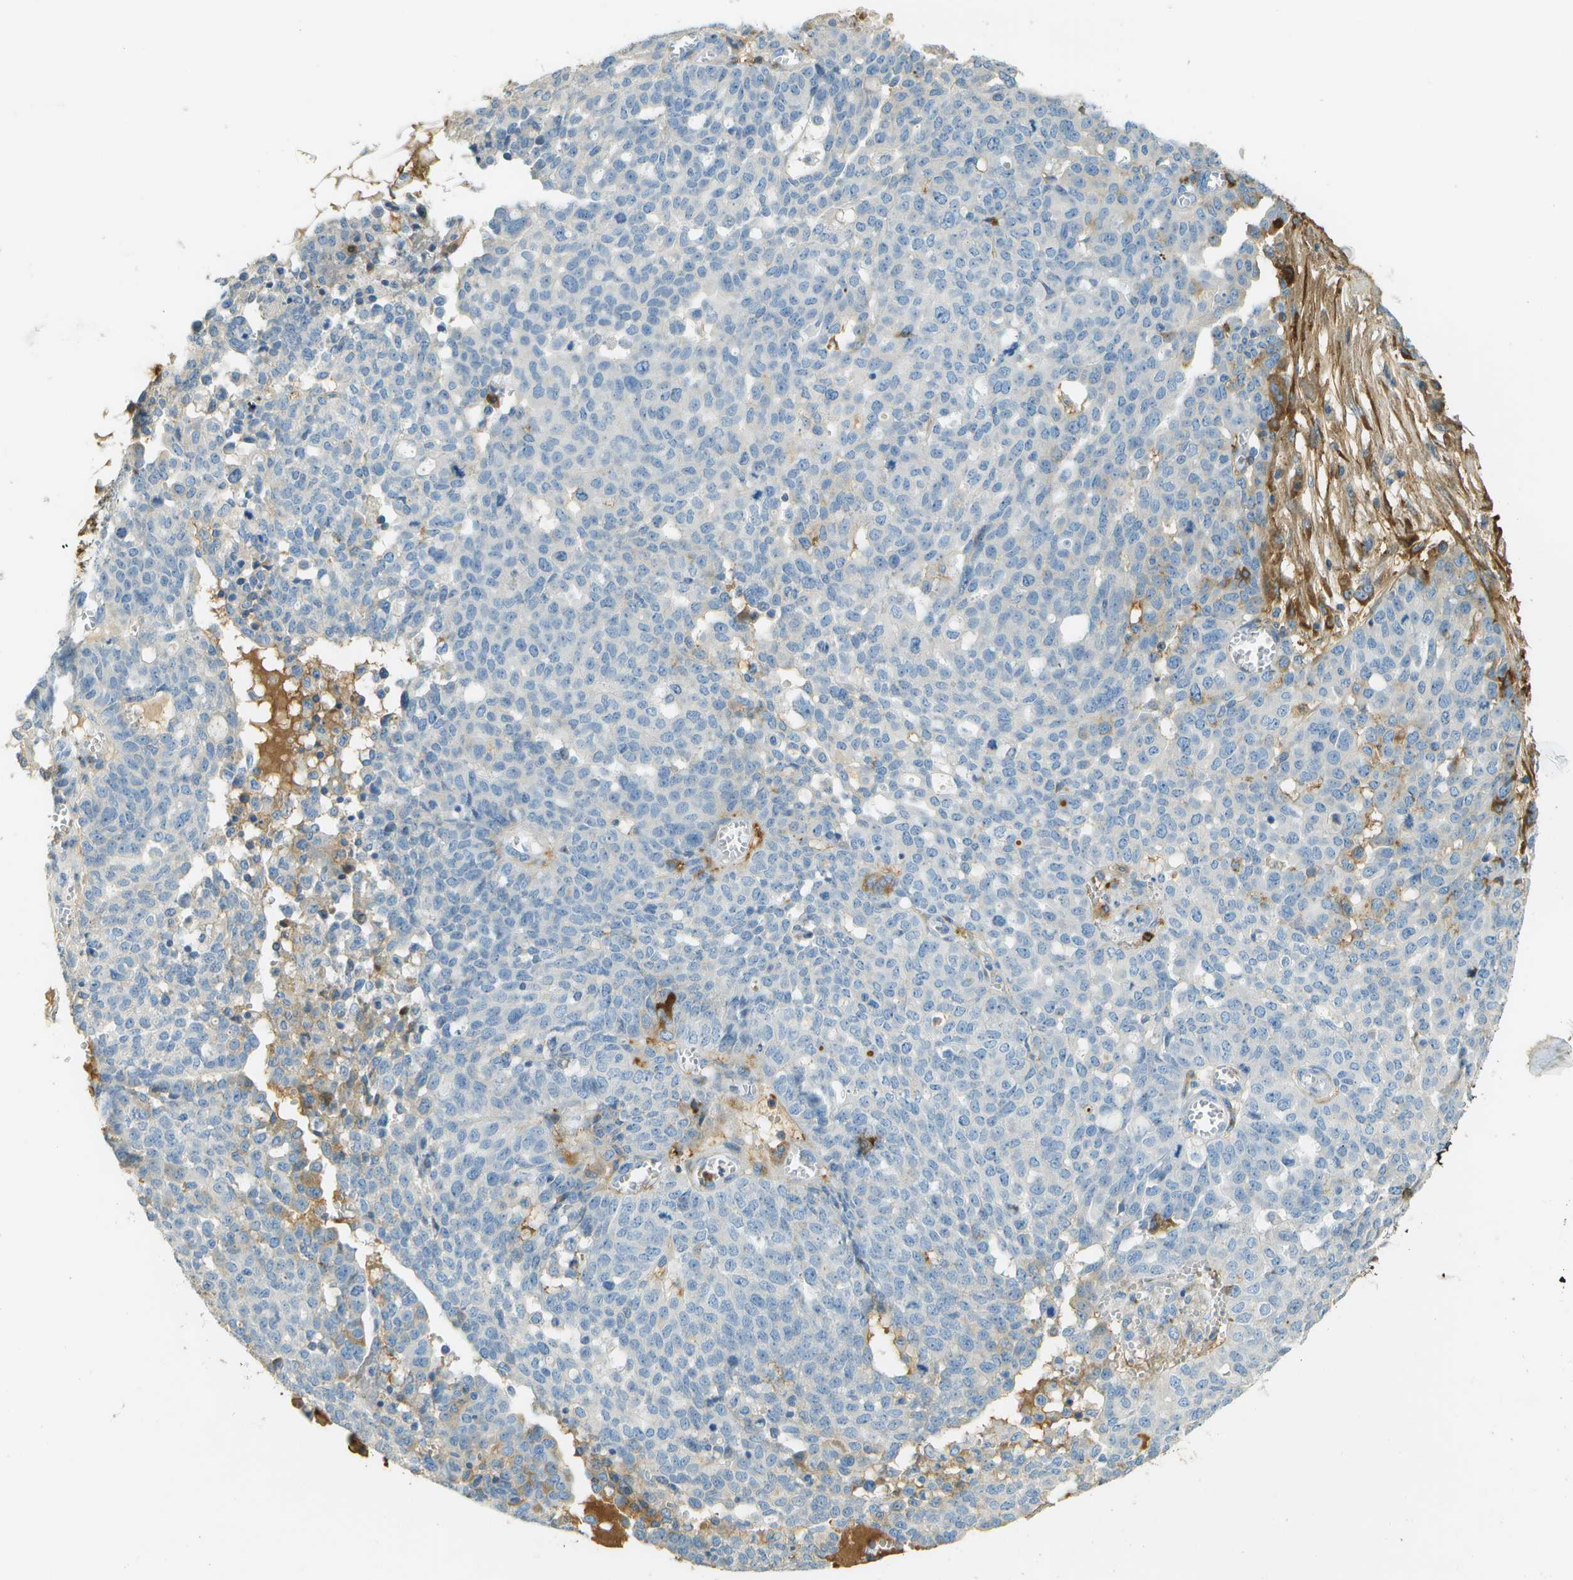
{"staining": {"intensity": "negative", "quantity": "none", "location": "none"}, "tissue": "ovarian cancer", "cell_type": "Tumor cells", "image_type": "cancer", "snomed": [{"axis": "morphology", "description": "Cystadenocarcinoma, serous, NOS"}, {"axis": "topography", "description": "Ovary"}], "caption": "Tumor cells are negative for brown protein staining in ovarian cancer (serous cystadenocarcinoma).", "gene": "DCN", "patient": {"sex": "female", "age": 56}}